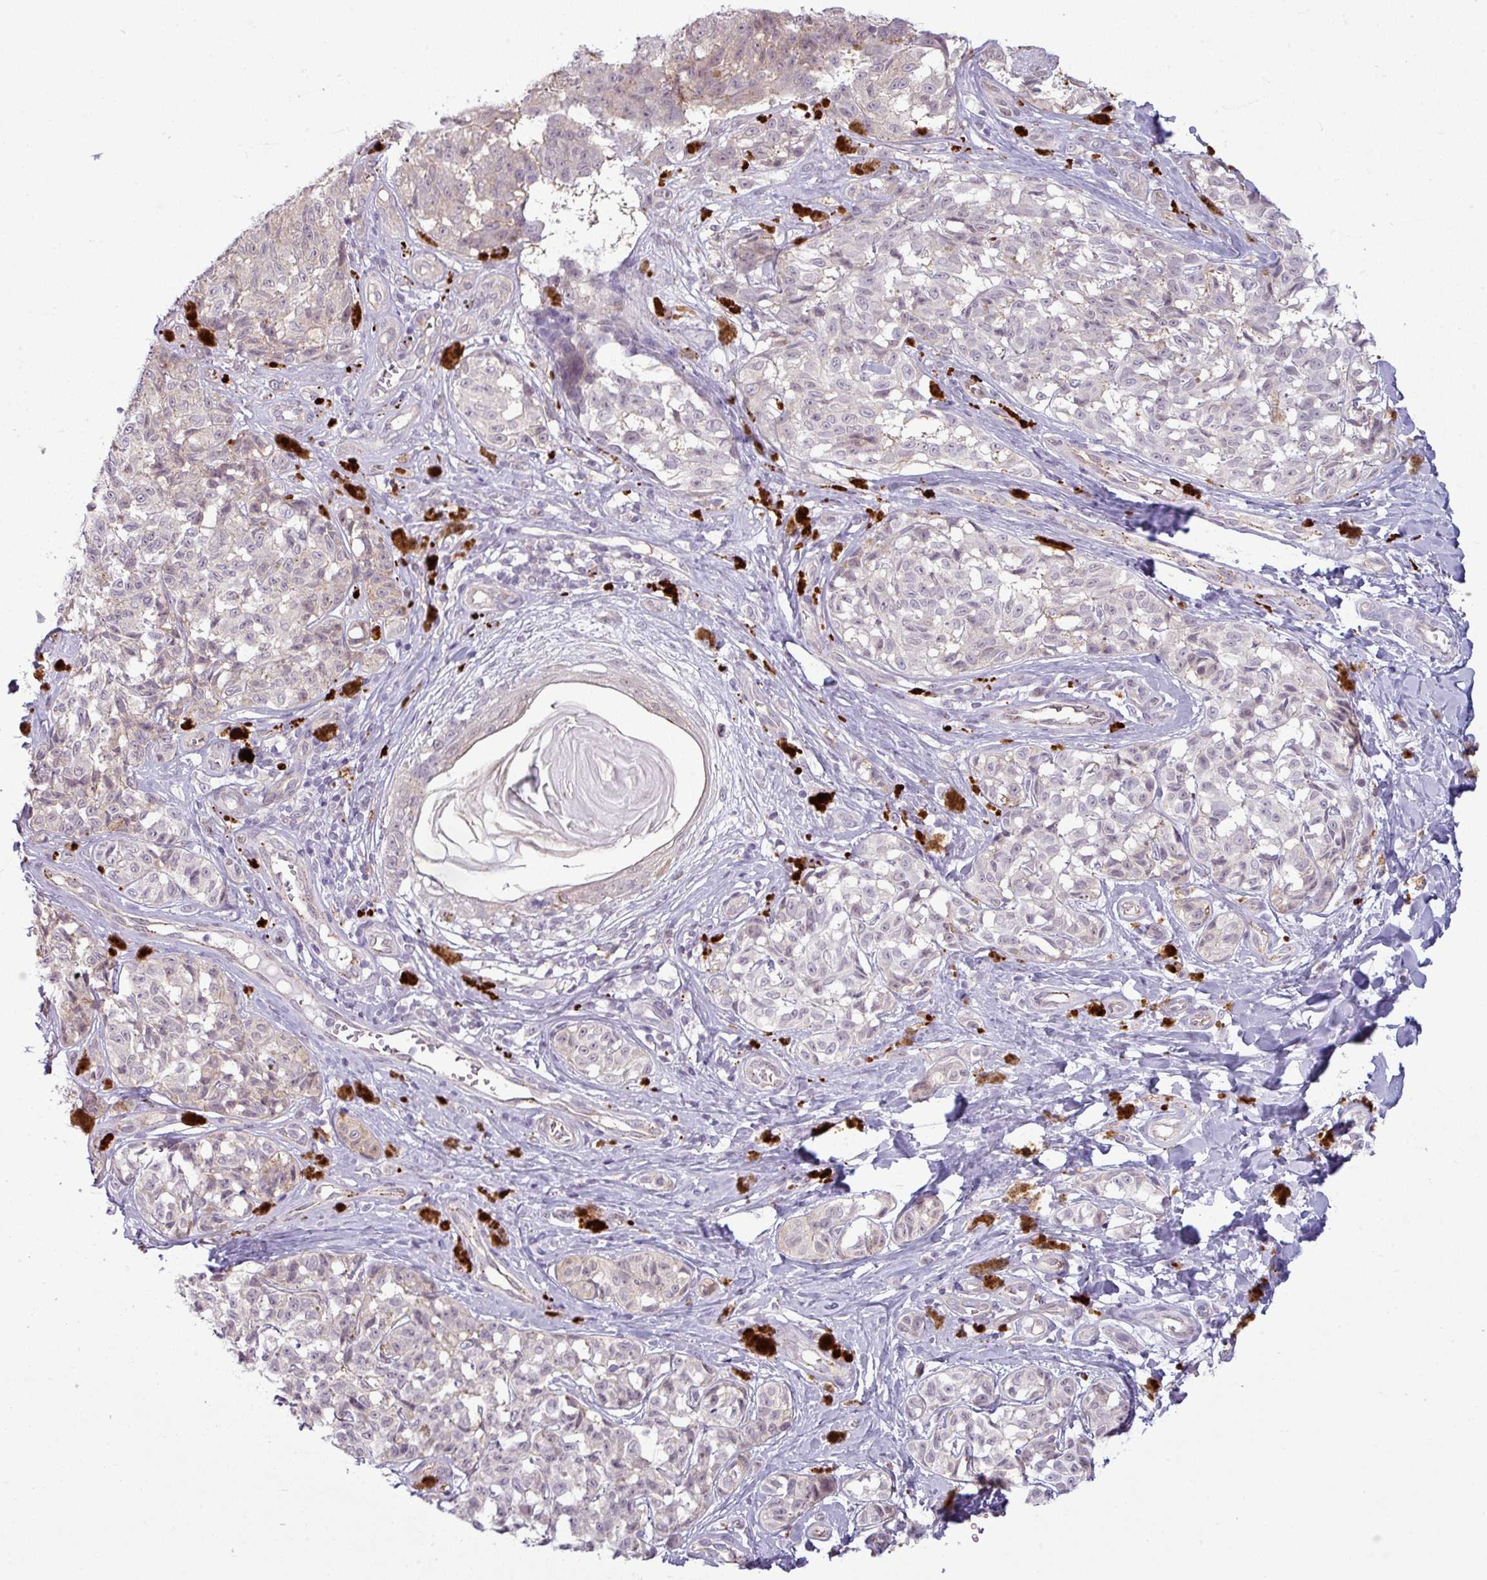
{"staining": {"intensity": "negative", "quantity": "none", "location": "none"}, "tissue": "melanoma", "cell_type": "Tumor cells", "image_type": "cancer", "snomed": [{"axis": "morphology", "description": "Malignant melanoma, NOS"}, {"axis": "topography", "description": "Skin"}], "caption": "An immunohistochemistry image of malignant melanoma is shown. There is no staining in tumor cells of malignant melanoma.", "gene": "CCDC144A", "patient": {"sex": "female", "age": 65}}